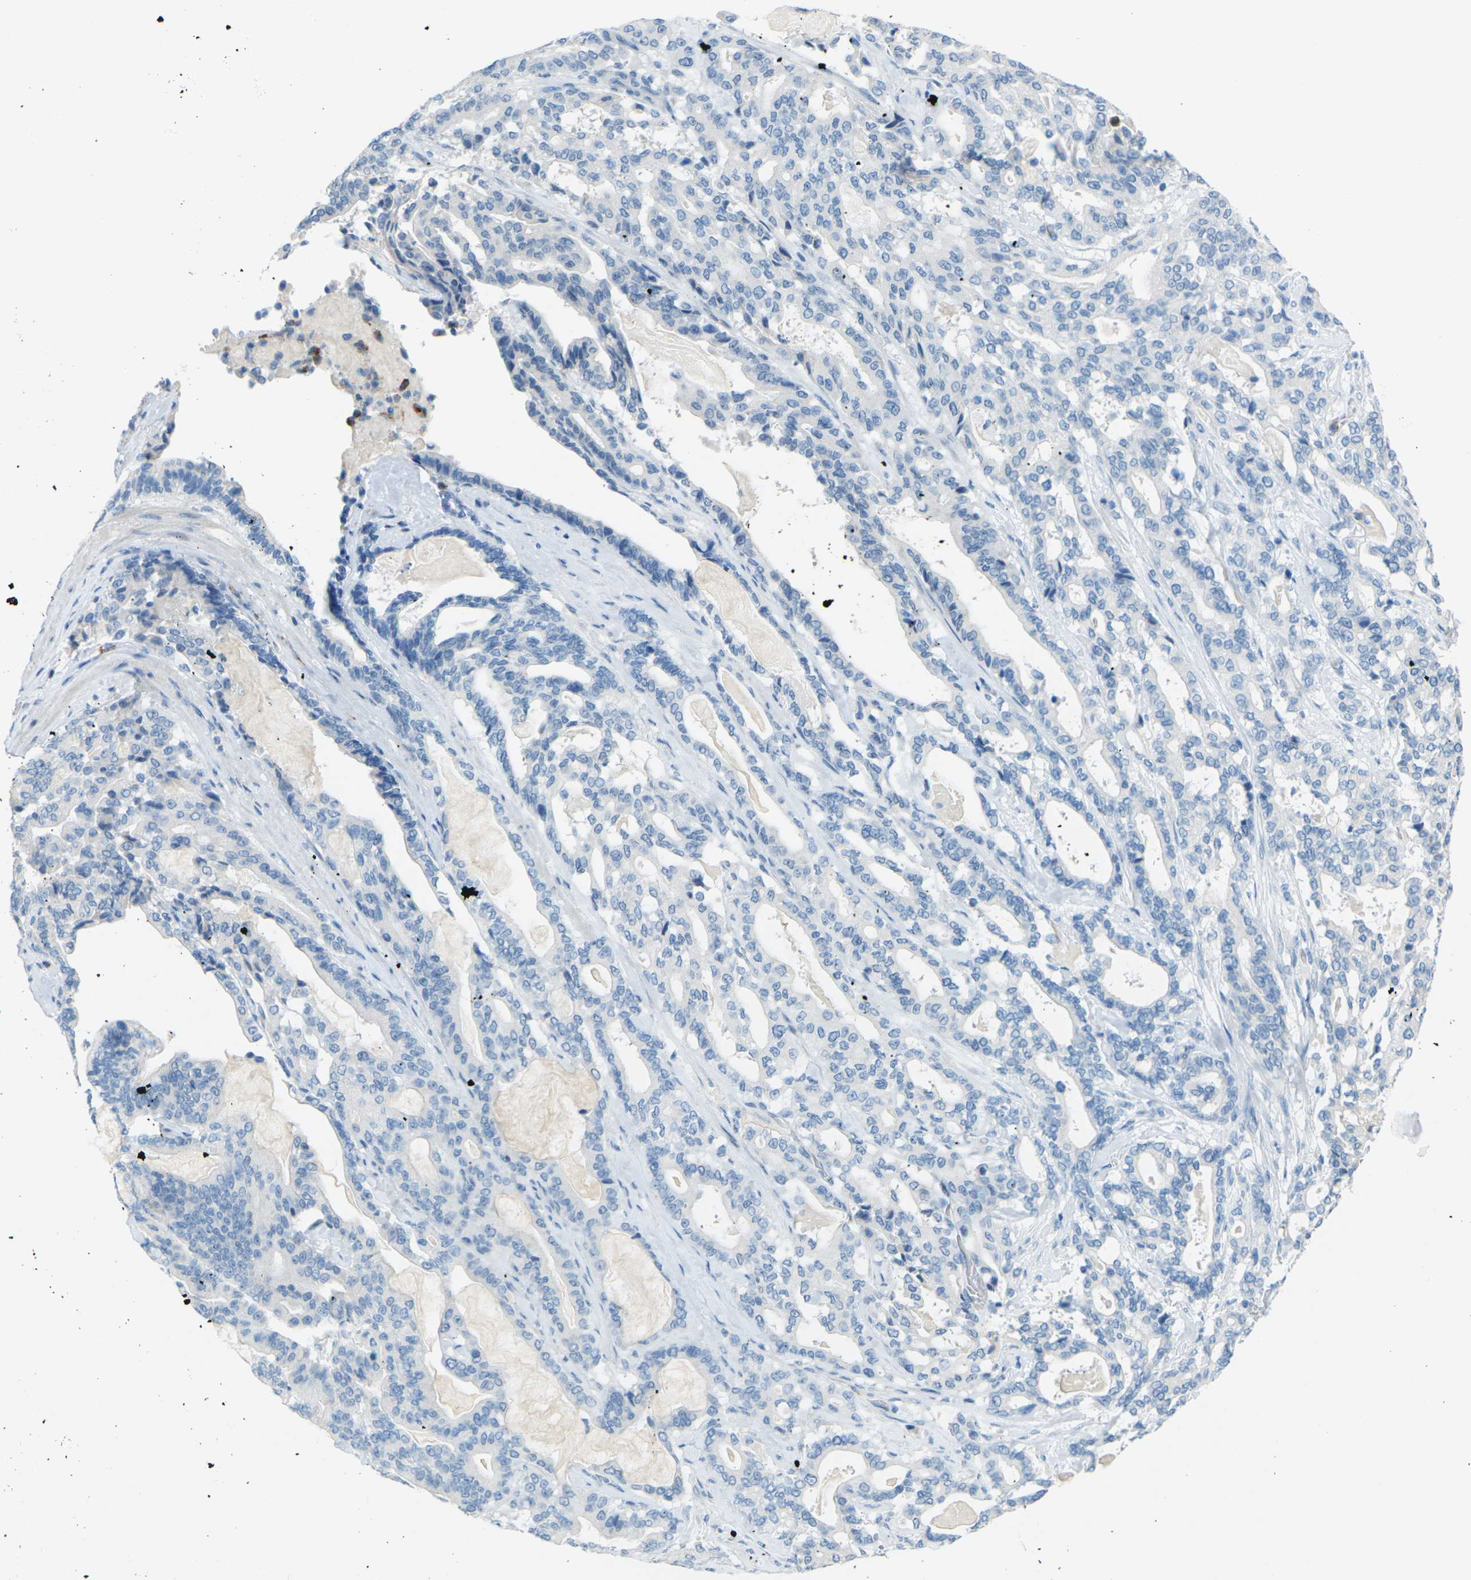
{"staining": {"intensity": "negative", "quantity": "none", "location": "none"}, "tissue": "pancreatic cancer", "cell_type": "Tumor cells", "image_type": "cancer", "snomed": [{"axis": "morphology", "description": "Adenocarcinoma, NOS"}, {"axis": "topography", "description": "Pancreas"}], "caption": "High power microscopy image of an IHC image of pancreatic cancer, revealing no significant expression in tumor cells.", "gene": "CDH16", "patient": {"sex": "male", "age": 63}}